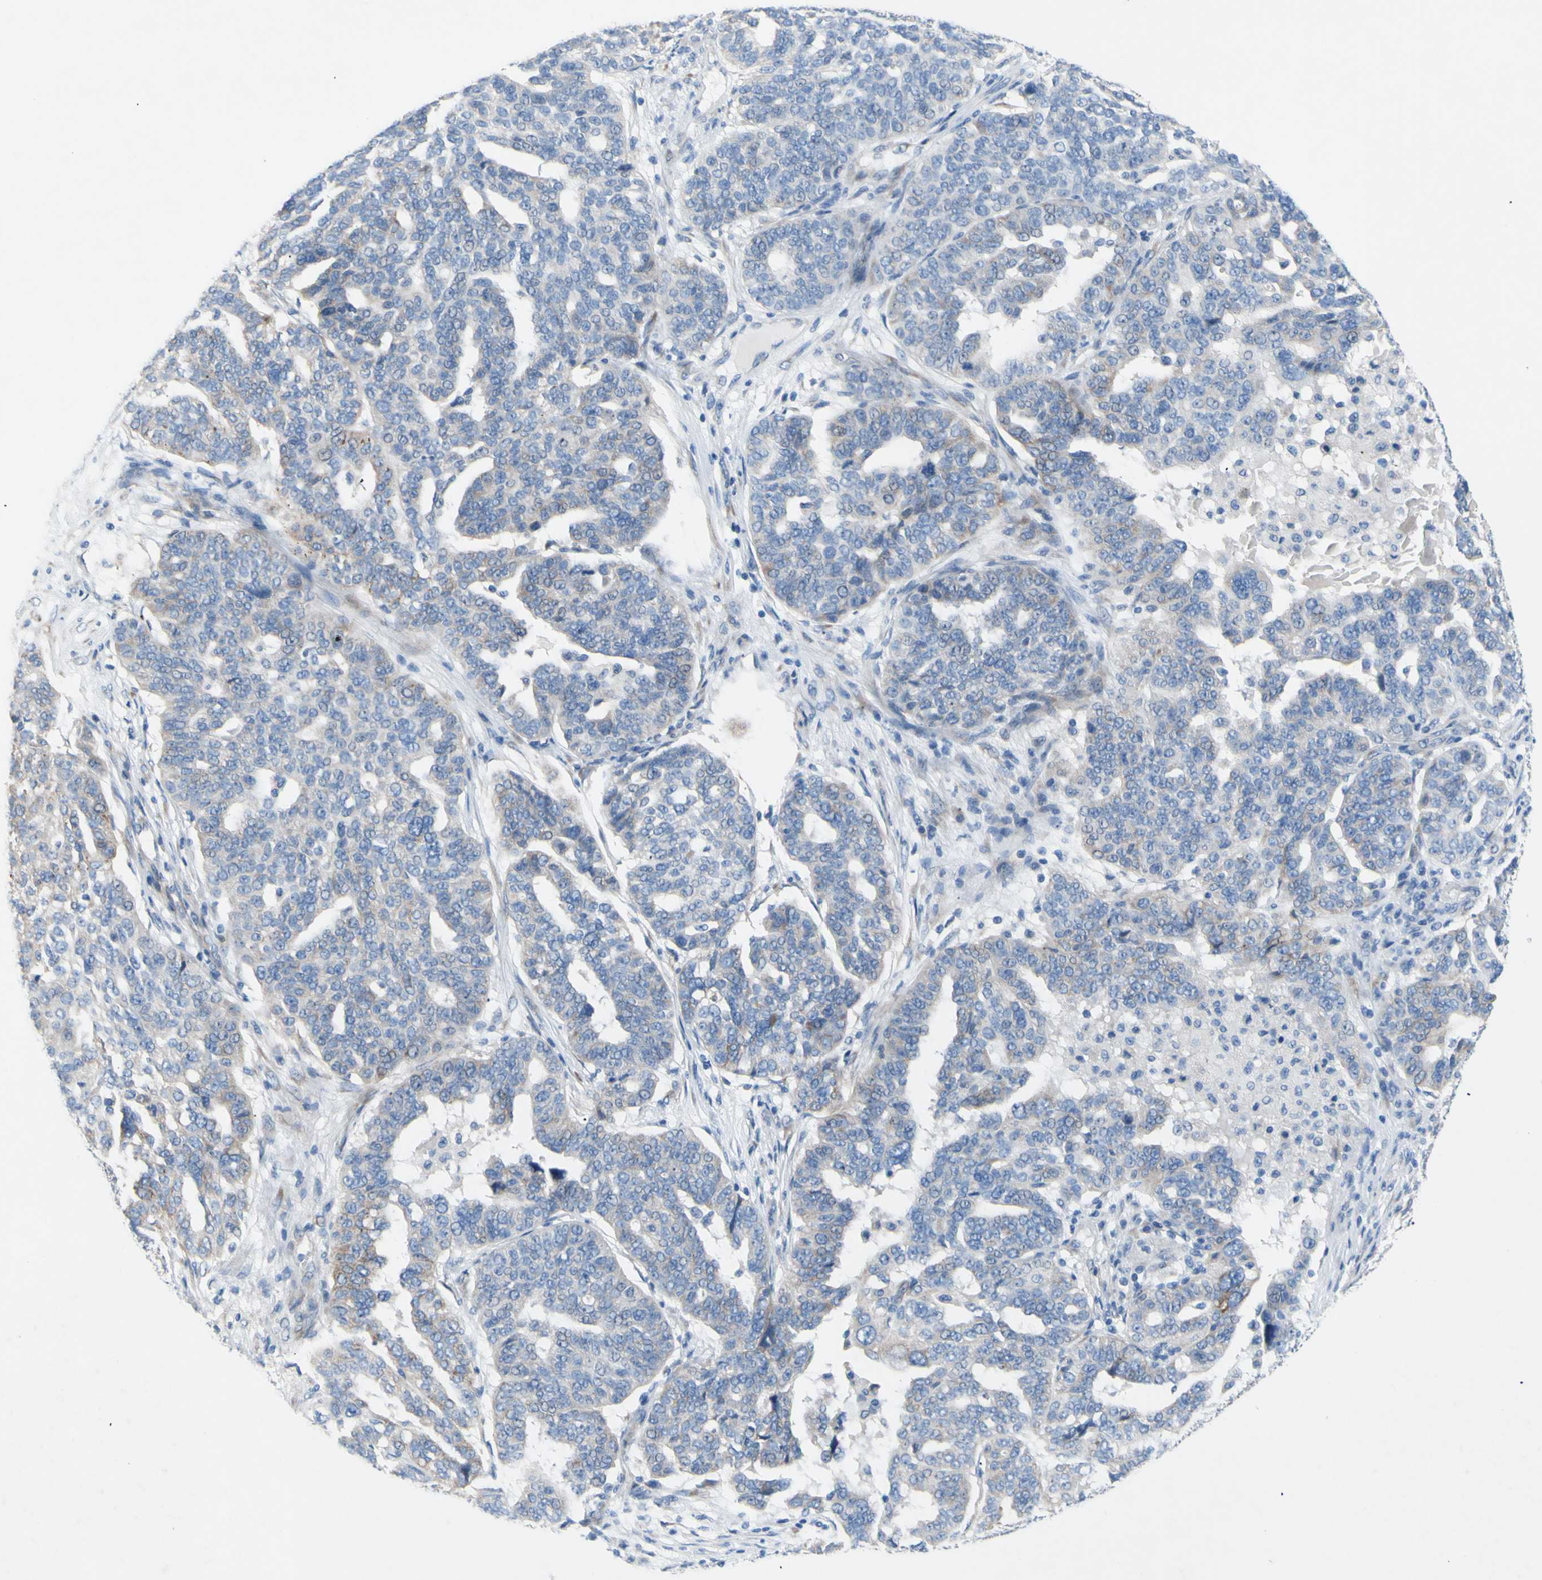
{"staining": {"intensity": "negative", "quantity": "none", "location": "none"}, "tissue": "ovarian cancer", "cell_type": "Tumor cells", "image_type": "cancer", "snomed": [{"axis": "morphology", "description": "Cystadenocarcinoma, serous, NOS"}, {"axis": "topography", "description": "Ovary"}], "caption": "Protein analysis of serous cystadenocarcinoma (ovarian) exhibits no significant expression in tumor cells.", "gene": "TMIGD2", "patient": {"sex": "female", "age": 59}}